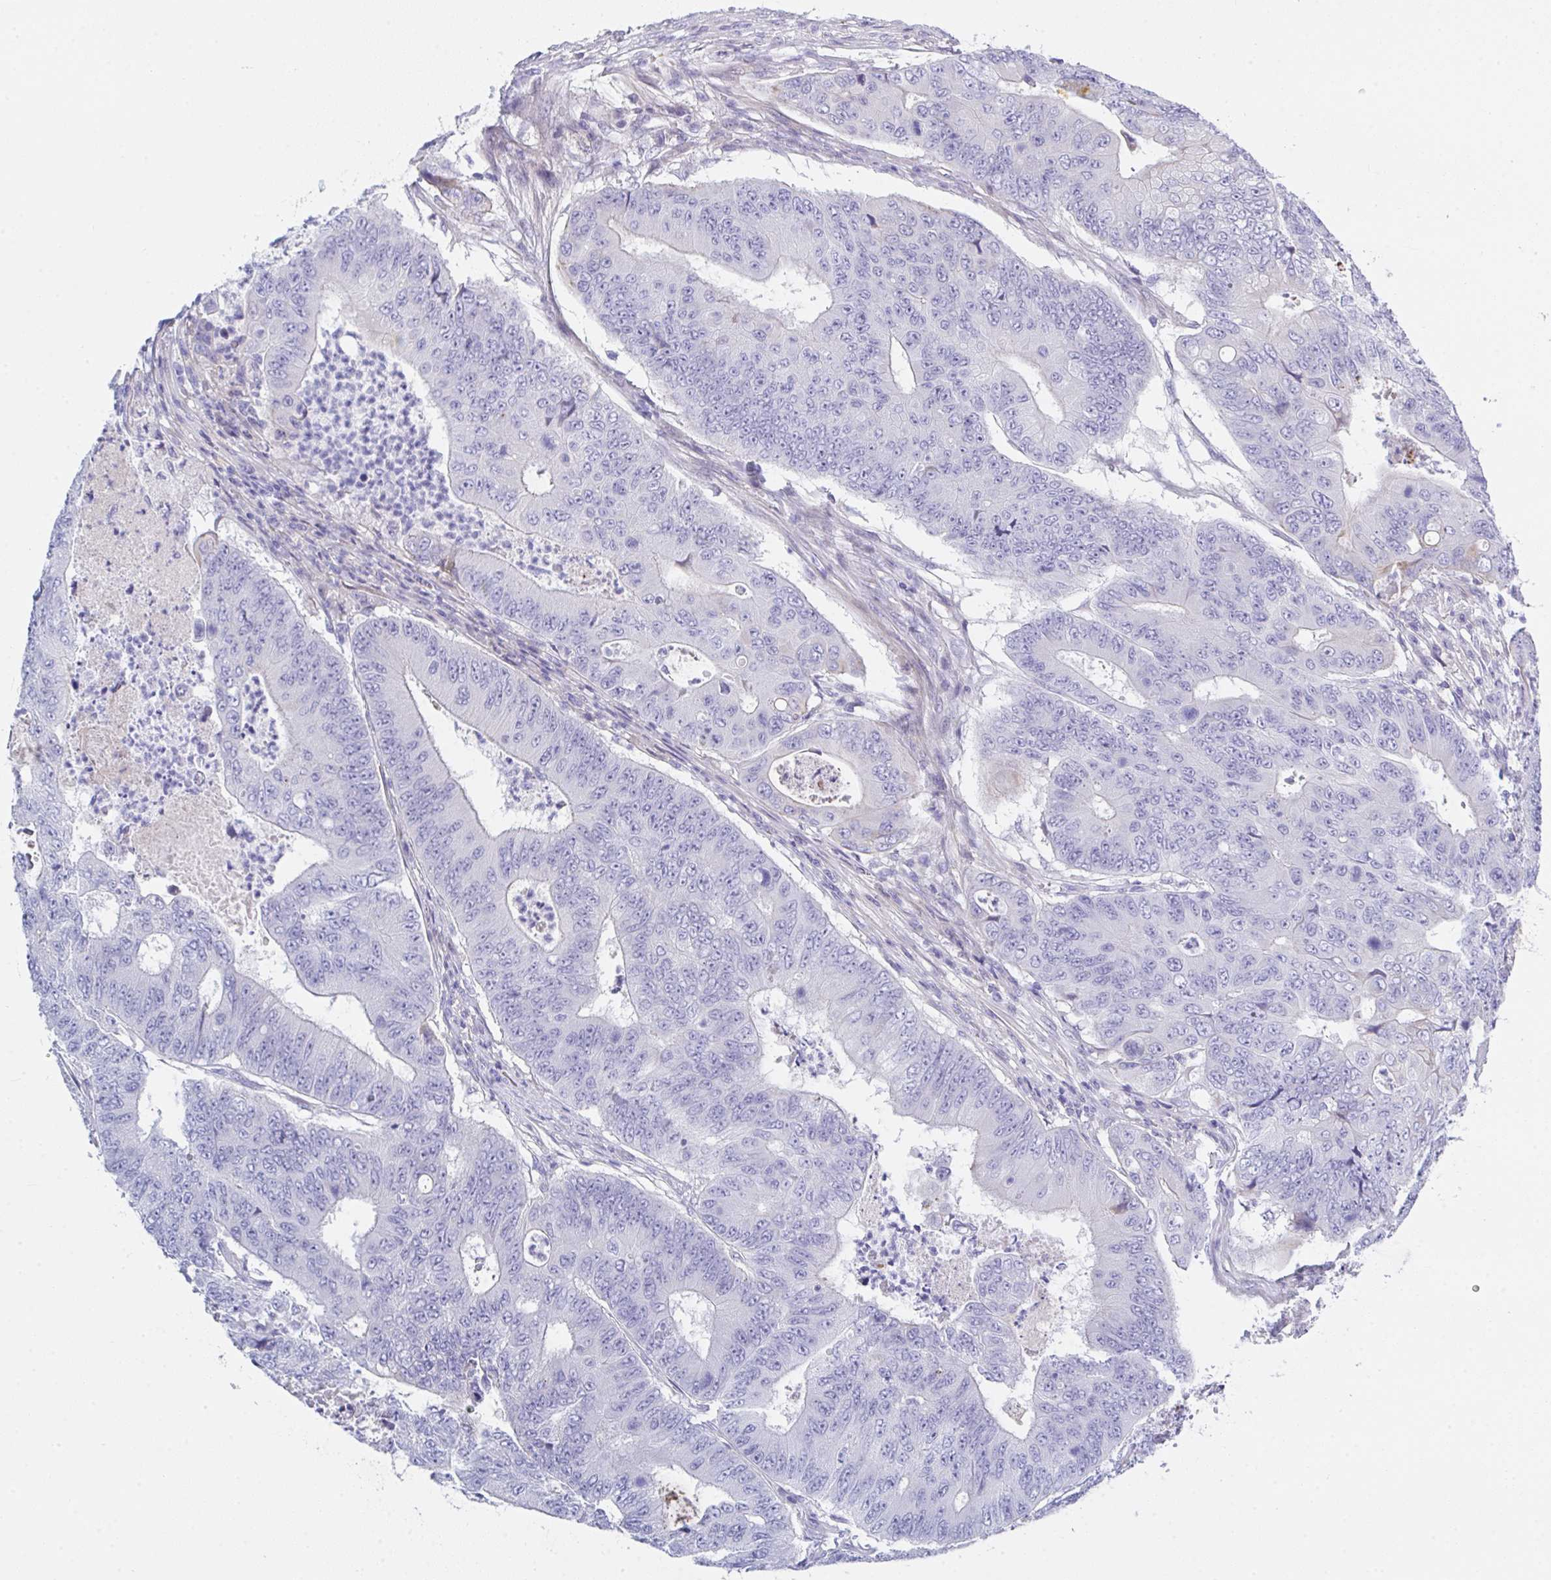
{"staining": {"intensity": "weak", "quantity": "<25%", "location": "cytoplasmic/membranous"}, "tissue": "colorectal cancer", "cell_type": "Tumor cells", "image_type": "cancer", "snomed": [{"axis": "morphology", "description": "Adenocarcinoma, NOS"}, {"axis": "topography", "description": "Colon"}], "caption": "This is an immunohistochemistry (IHC) photomicrograph of human colorectal cancer (adenocarcinoma). There is no expression in tumor cells.", "gene": "FBXO47", "patient": {"sex": "female", "age": 48}}